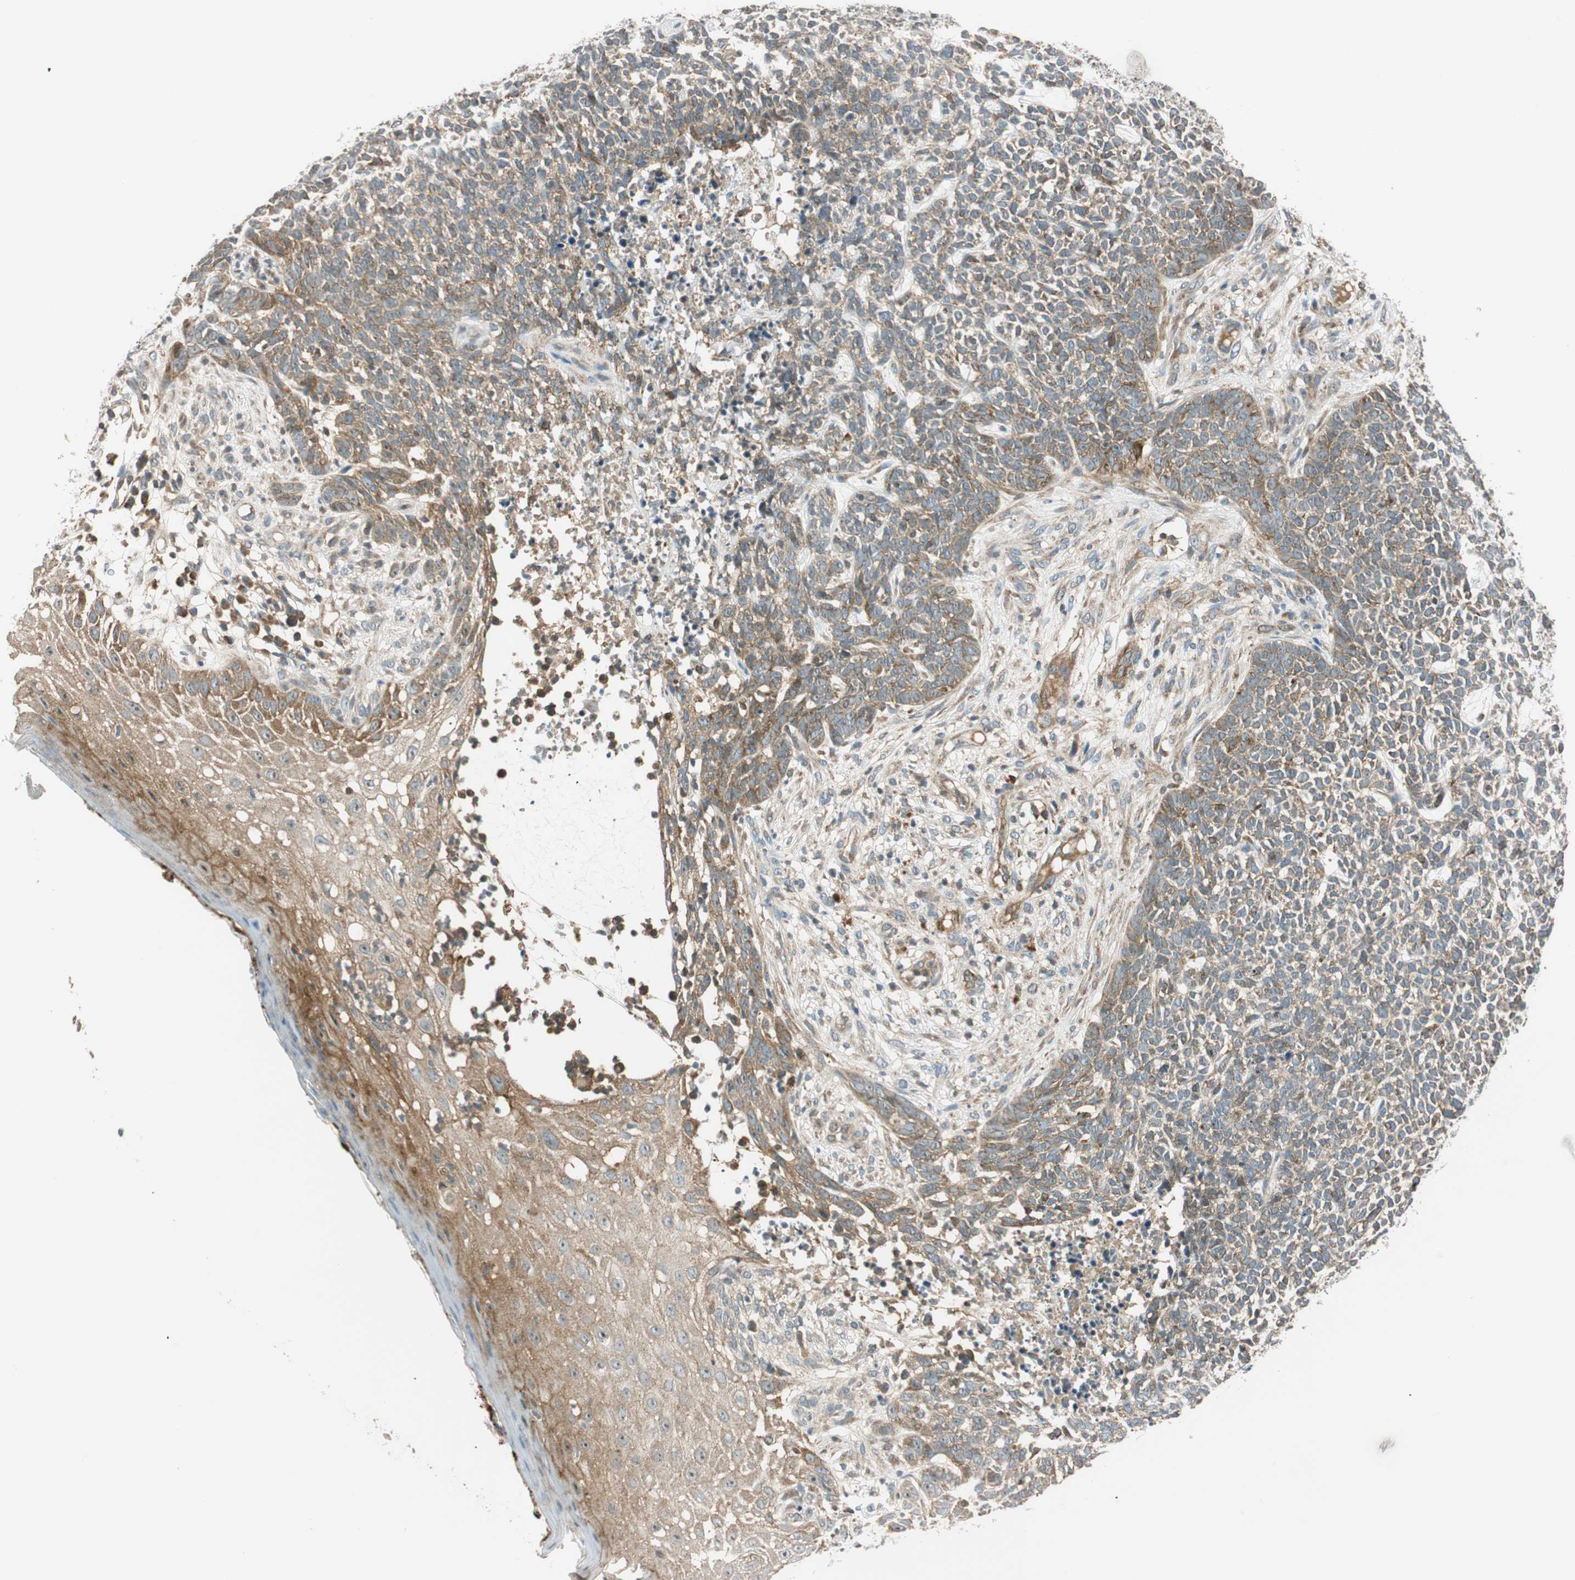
{"staining": {"intensity": "weak", "quantity": ">75%", "location": "cytoplasmic/membranous"}, "tissue": "skin cancer", "cell_type": "Tumor cells", "image_type": "cancer", "snomed": [{"axis": "morphology", "description": "Basal cell carcinoma"}, {"axis": "topography", "description": "Skin"}], "caption": "The immunohistochemical stain highlights weak cytoplasmic/membranous staining in tumor cells of skin basal cell carcinoma tissue.", "gene": "ABI1", "patient": {"sex": "female", "age": 84}}